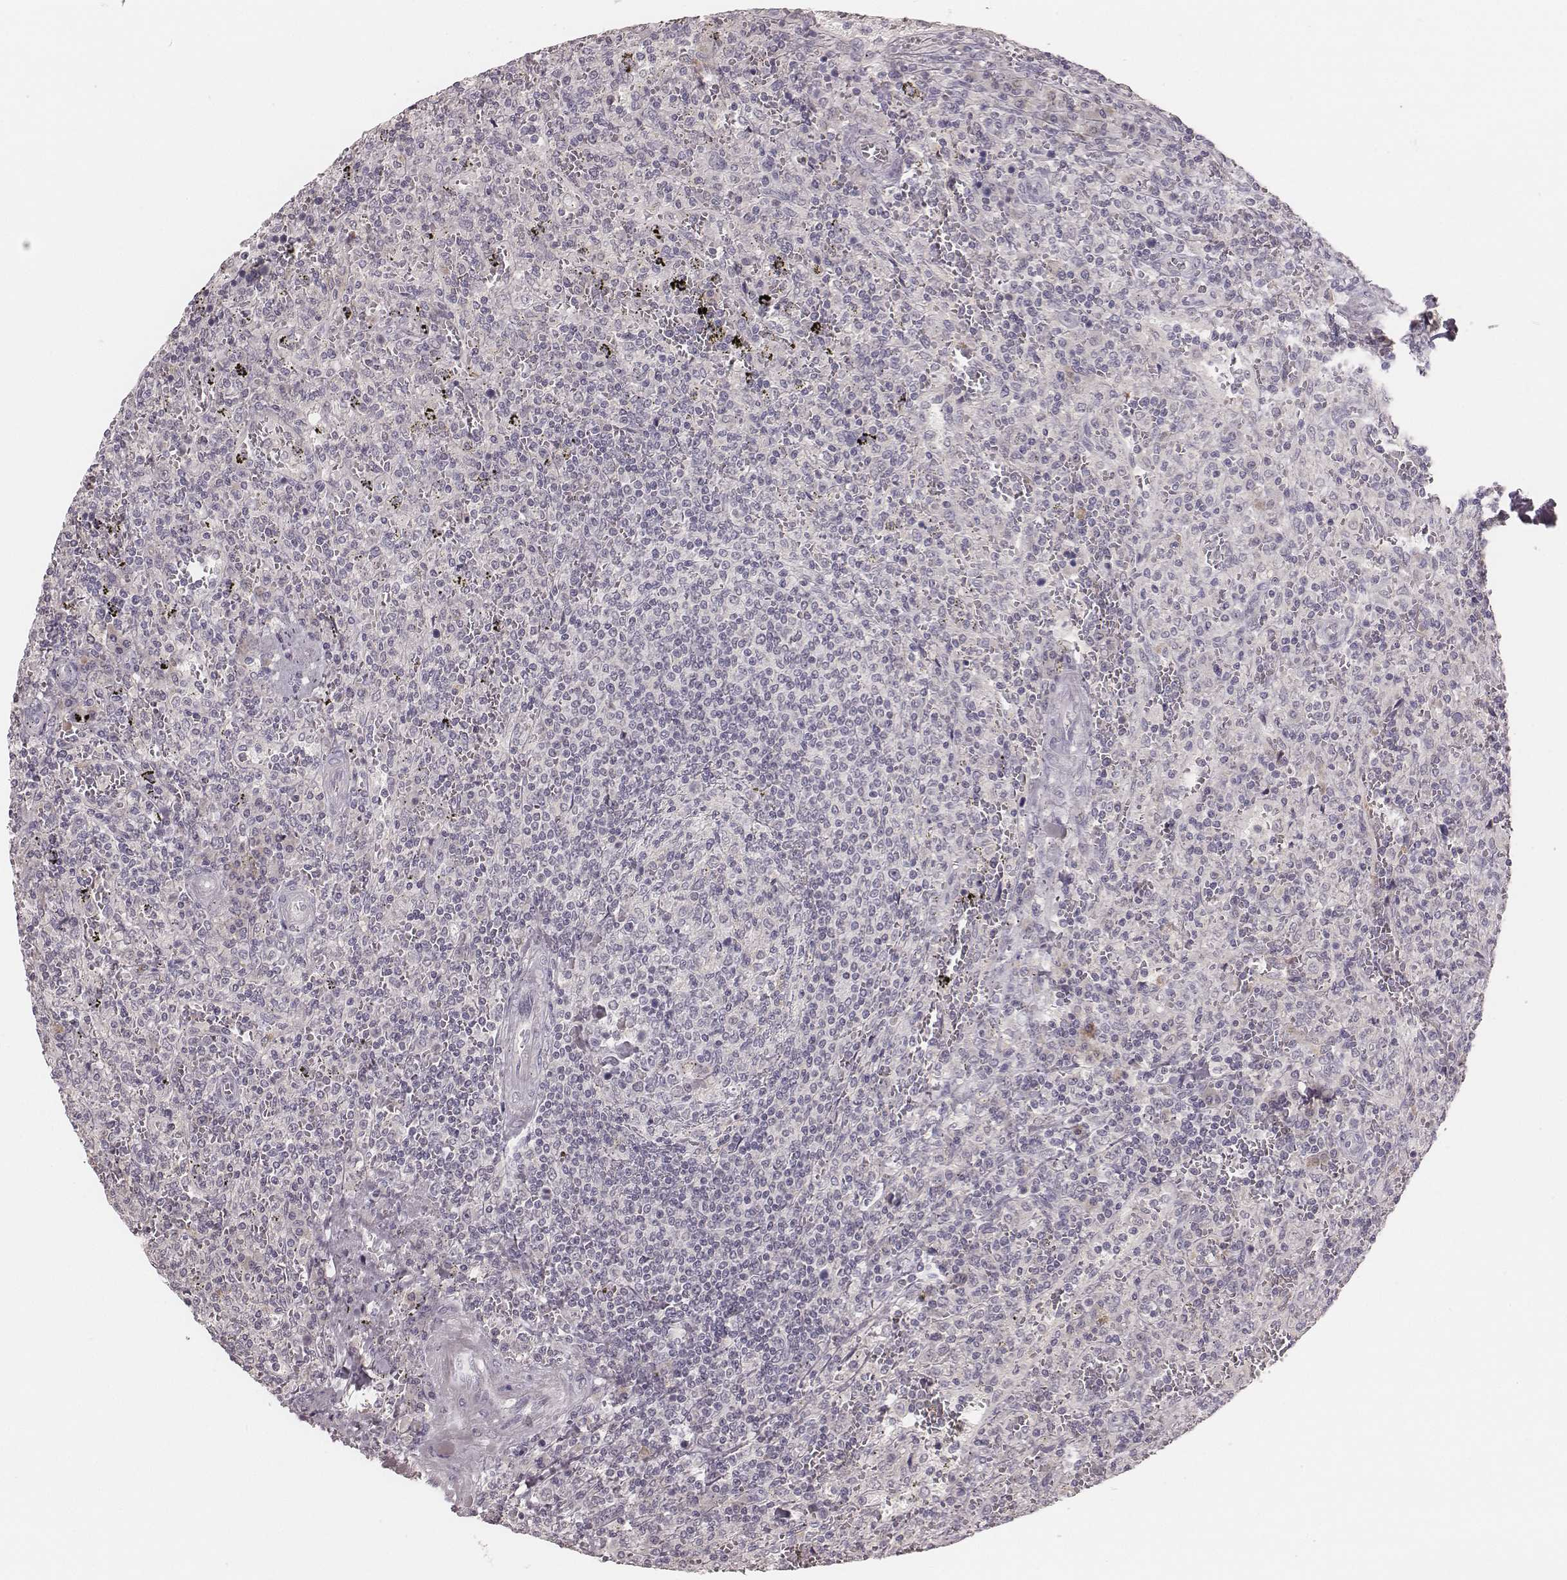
{"staining": {"intensity": "negative", "quantity": "none", "location": "none"}, "tissue": "lymphoma", "cell_type": "Tumor cells", "image_type": "cancer", "snomed": [{"axis": "morphology", "description": "Malignant lymphoma, non-Hodgkin's type, Low grade"}, {"axis": "topography", "description": "Spleen"}], "caption": "Immunohistochemistry (IHC) image of human malignant lymphoma, non-Hodgkin's type (low-grade) stained for a protein (brown), which exhibits no positivity in tumor cells.", "gene": "LY6K", "patient": {"sex": "male", "age": 62}}